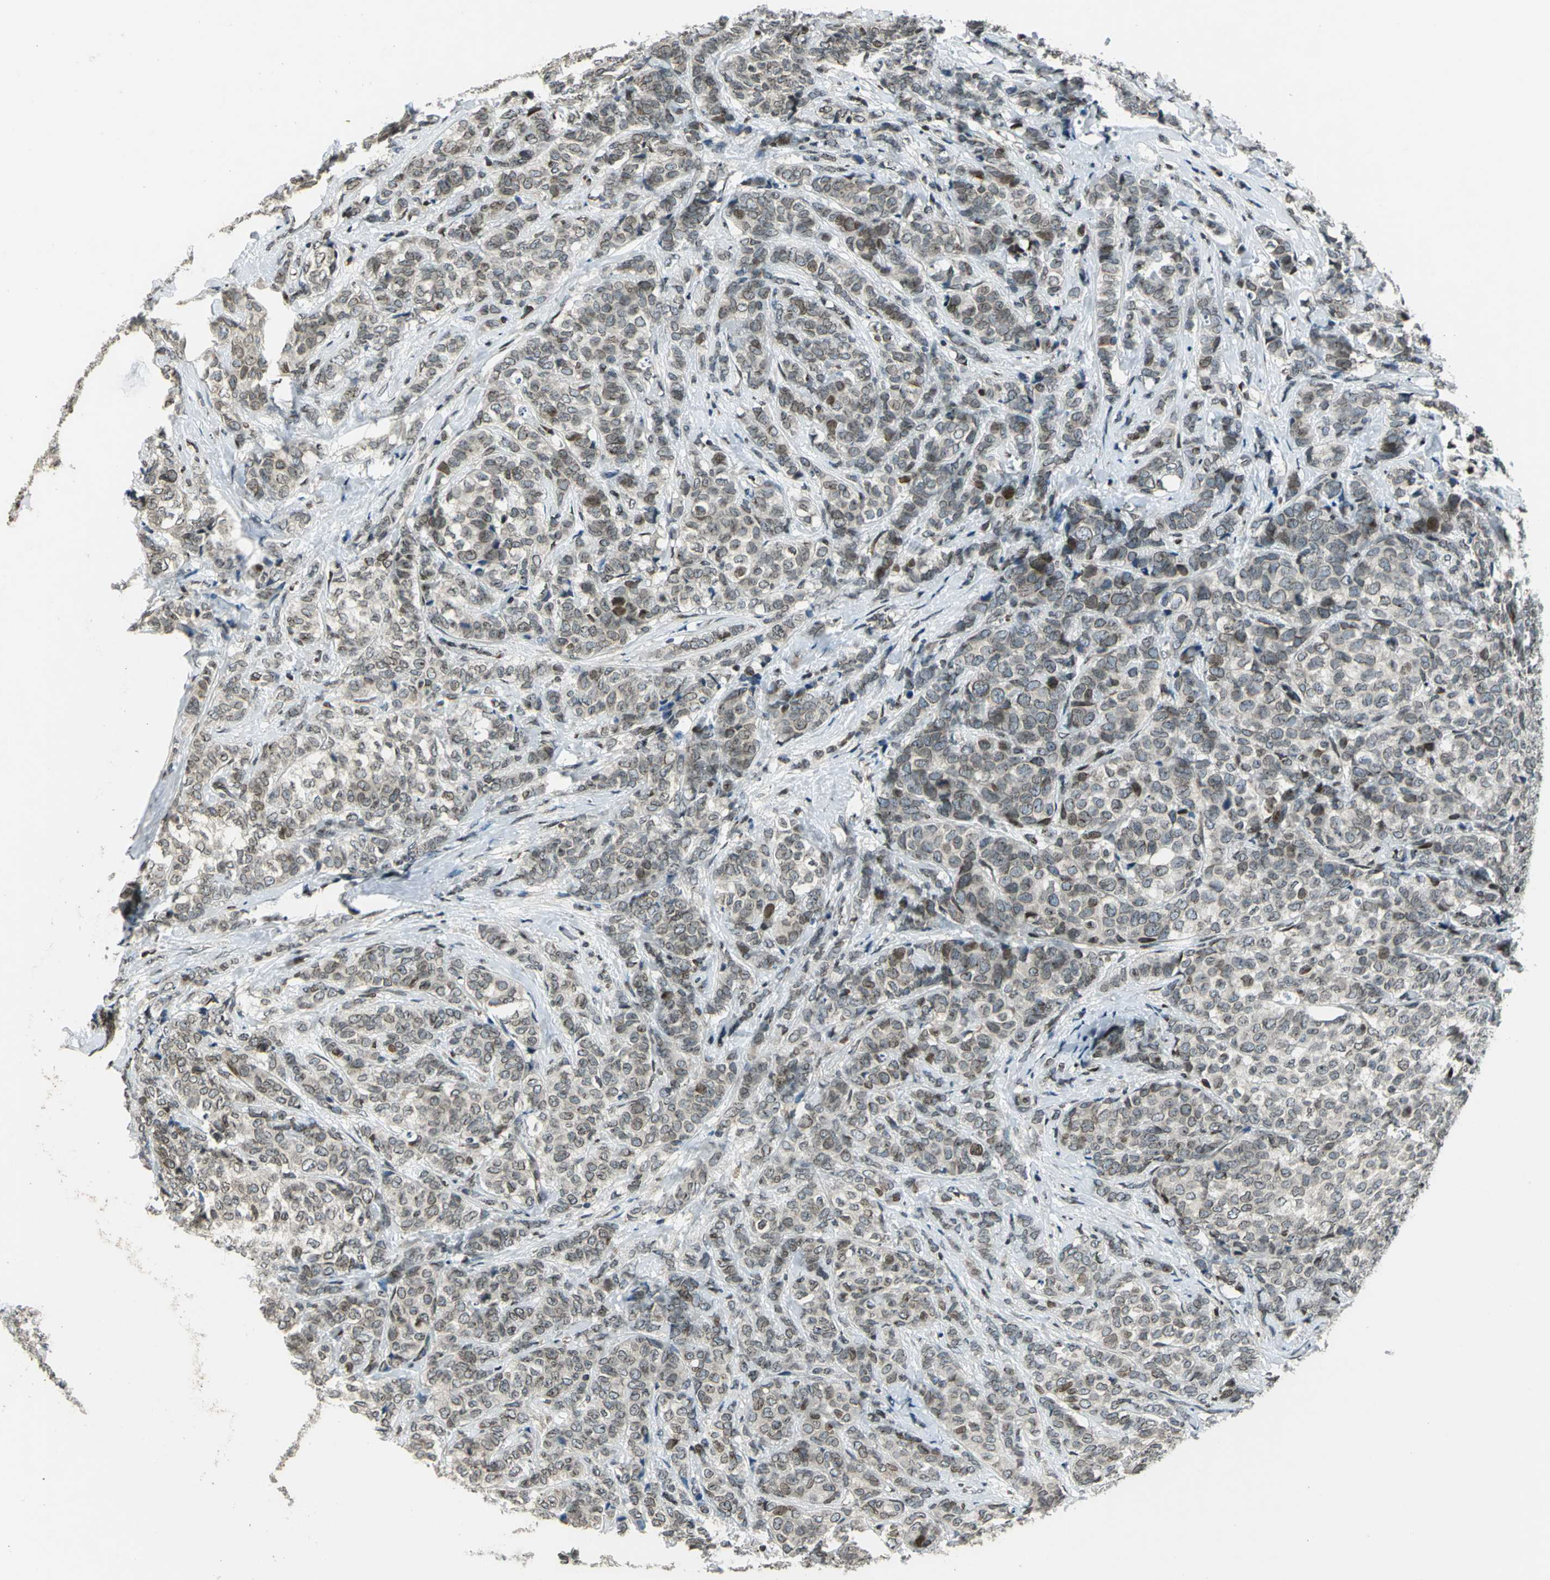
{"staining": {"intensity": "moderate", "quantity": "<25%", "location": "cytoplasmic/membranous,nuclear"}, "tissue": "breast cancer", "cell_type": "Tumor cells", "image_type": "cancer", "snomed": [{"axis": "morphology", "description": "Lobular carcinoma"}, {"axis": "topography", "description": "Breast"}], "caption": "A high-resolution image shows IHC staining of breast cancer, which exhibits moderate cytoplasmic/membranous and nuclear expression in approximately <25% of tumor cells.", "gene": "BRIP1", "patient": {"sex": "female", "age": 60}}